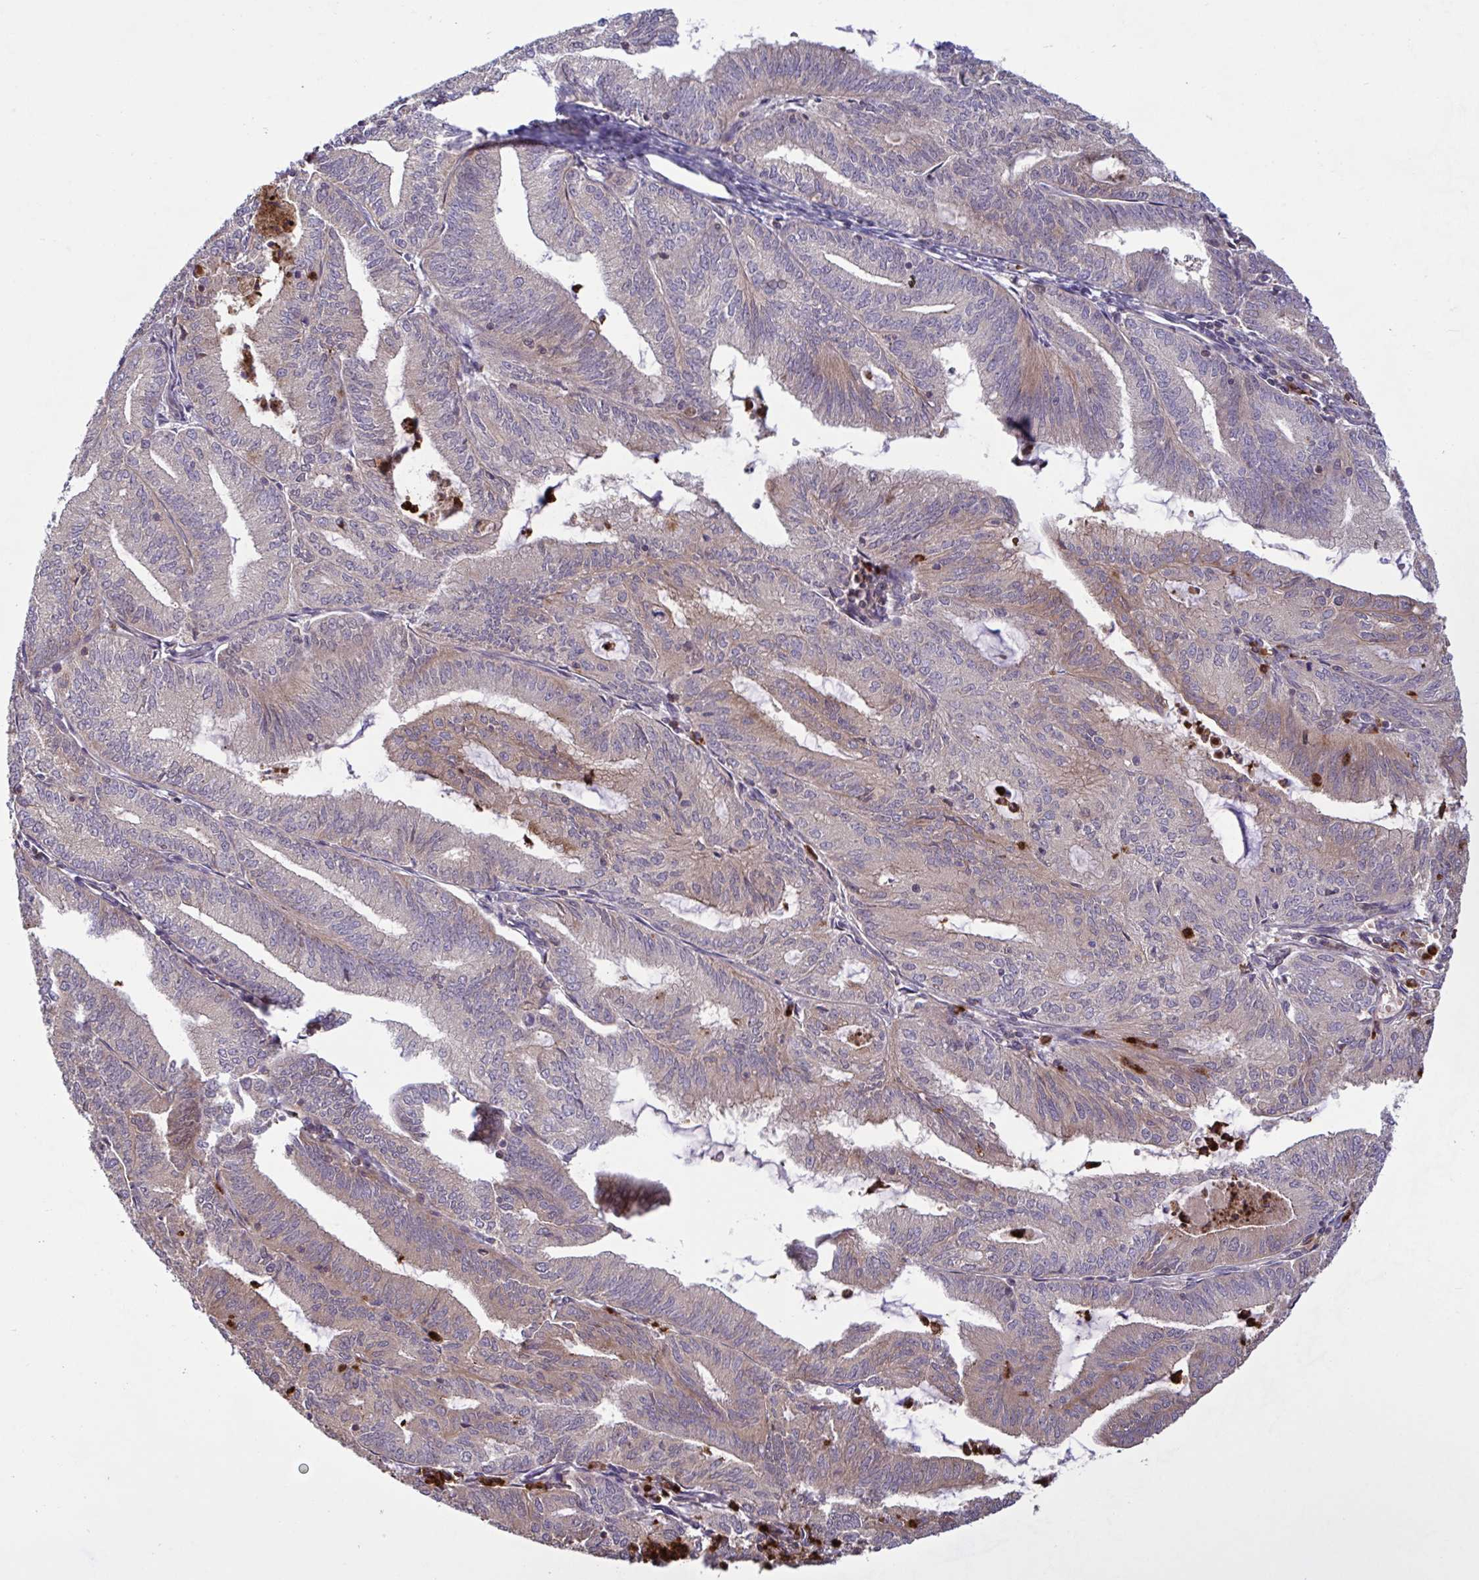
{"staining": {"intensity": "weak", "quantity": "25%-75%", "location": "cytoplasmic/membranous"}, "tissue": "endometrial cancer", "cell_type": "Tumor cells", "image_type": "cancer", "snomed": [{"axis": "morphology", "description": "Adenocarcinoma, NOS"}, {"axis": "topography", "description": "Endometrium"}], "caption": "Endometrial cancer (adenocarcinoma) was stained to show a protein in brown. There is low levels of weak cytoplasmic/membranous positivity in about 25%-75% of tumor cells. Nuclei are stained in blue.", "gene": "IL1R1", "patient": {"sex": "female", "age": 70}}